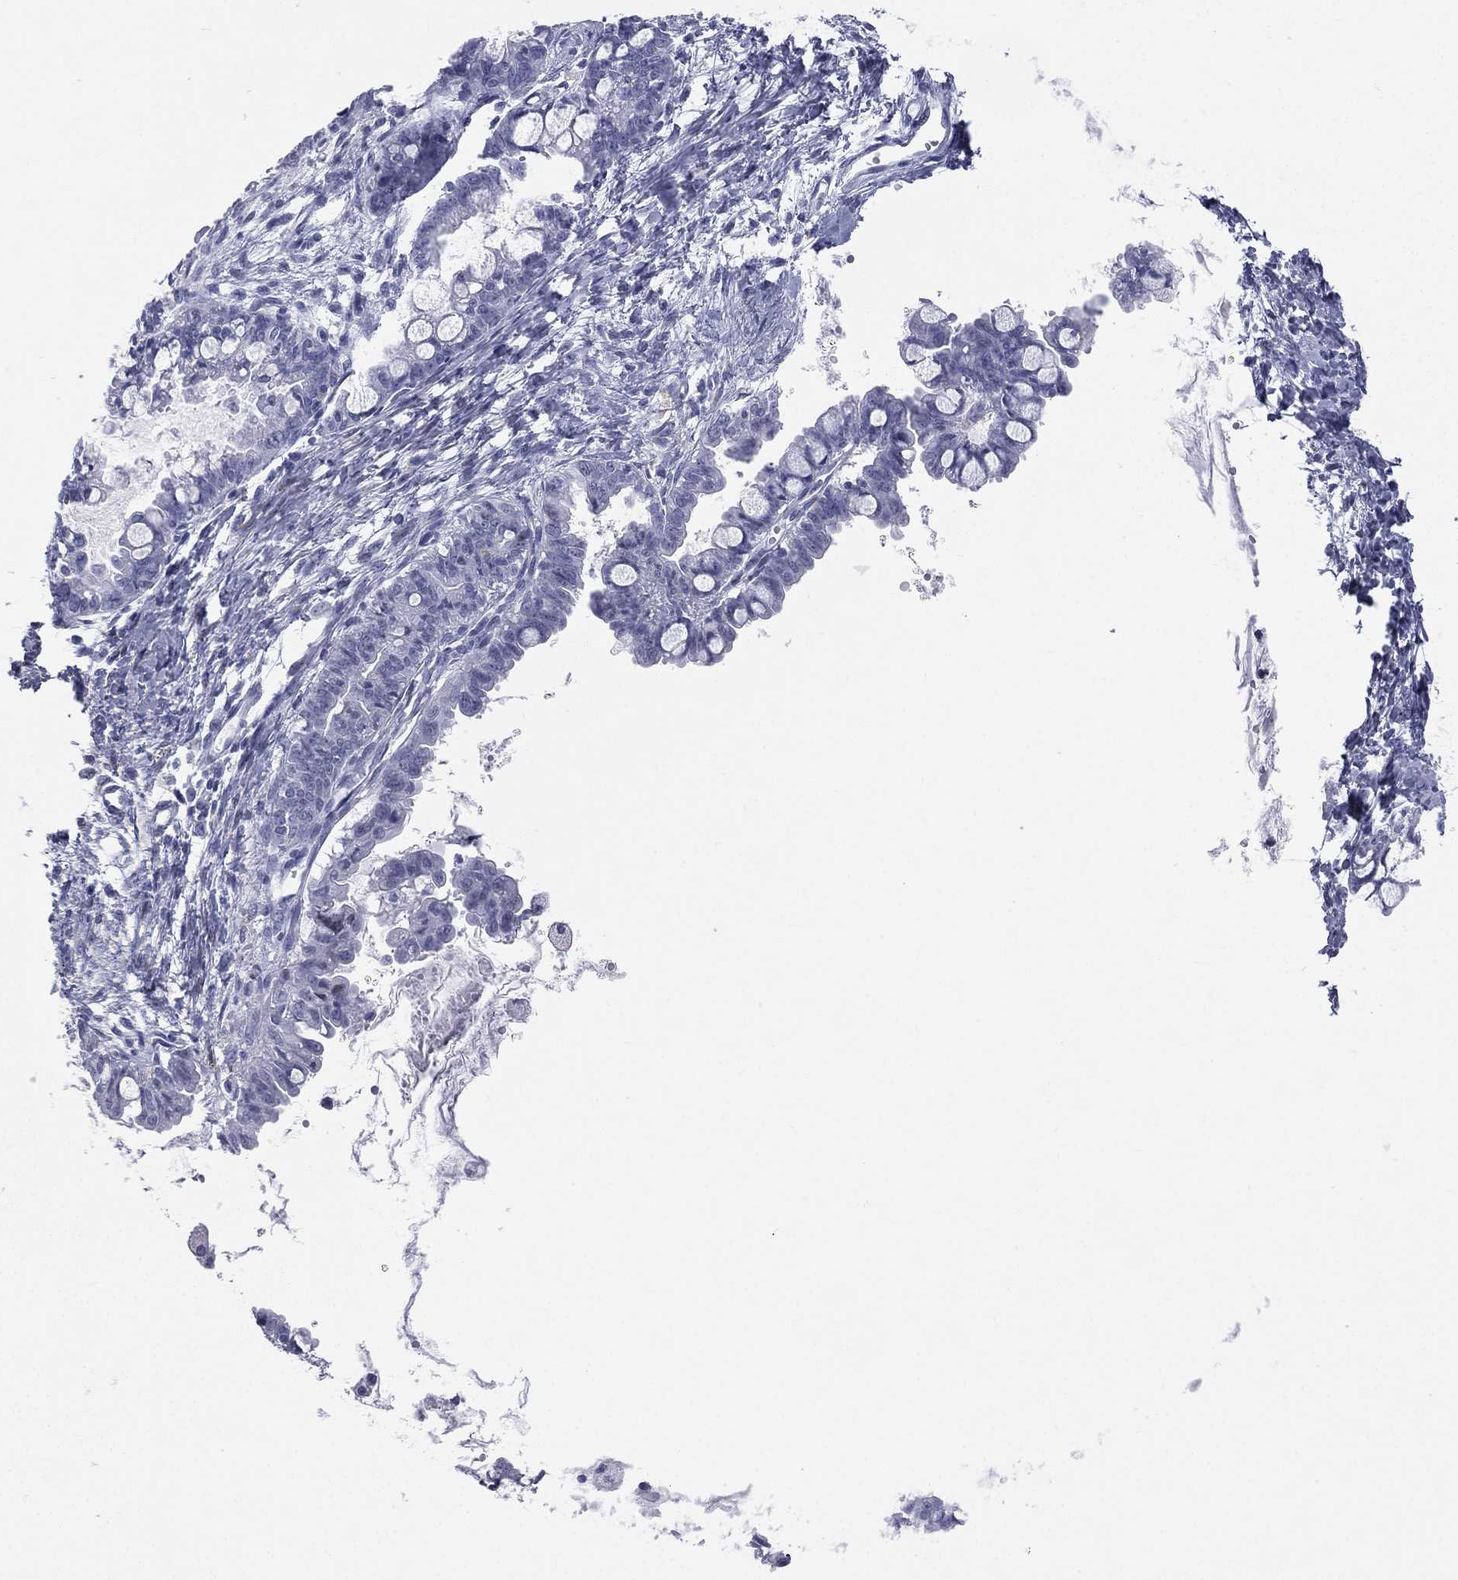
{"staining": {"intensity": "negative", "quantity": "none", "location": "none"}, "tissue": "ovarian cancer", "cell_type": "Tumor cells", "image_type": "cancer", "snomed": [{"axis": "morphology", "description": "Cystadenocarcinoma, mucinous, NOS"}, {"axis": "topography", "description": "Ovary"}], "caption": "IHC of ovarian cancer (mucinous cystadenocarcinoma) exhibits no staining in tumor cells.", "gene": "HLA-DOA", "patient": {"sex": "female", "age": 63}}